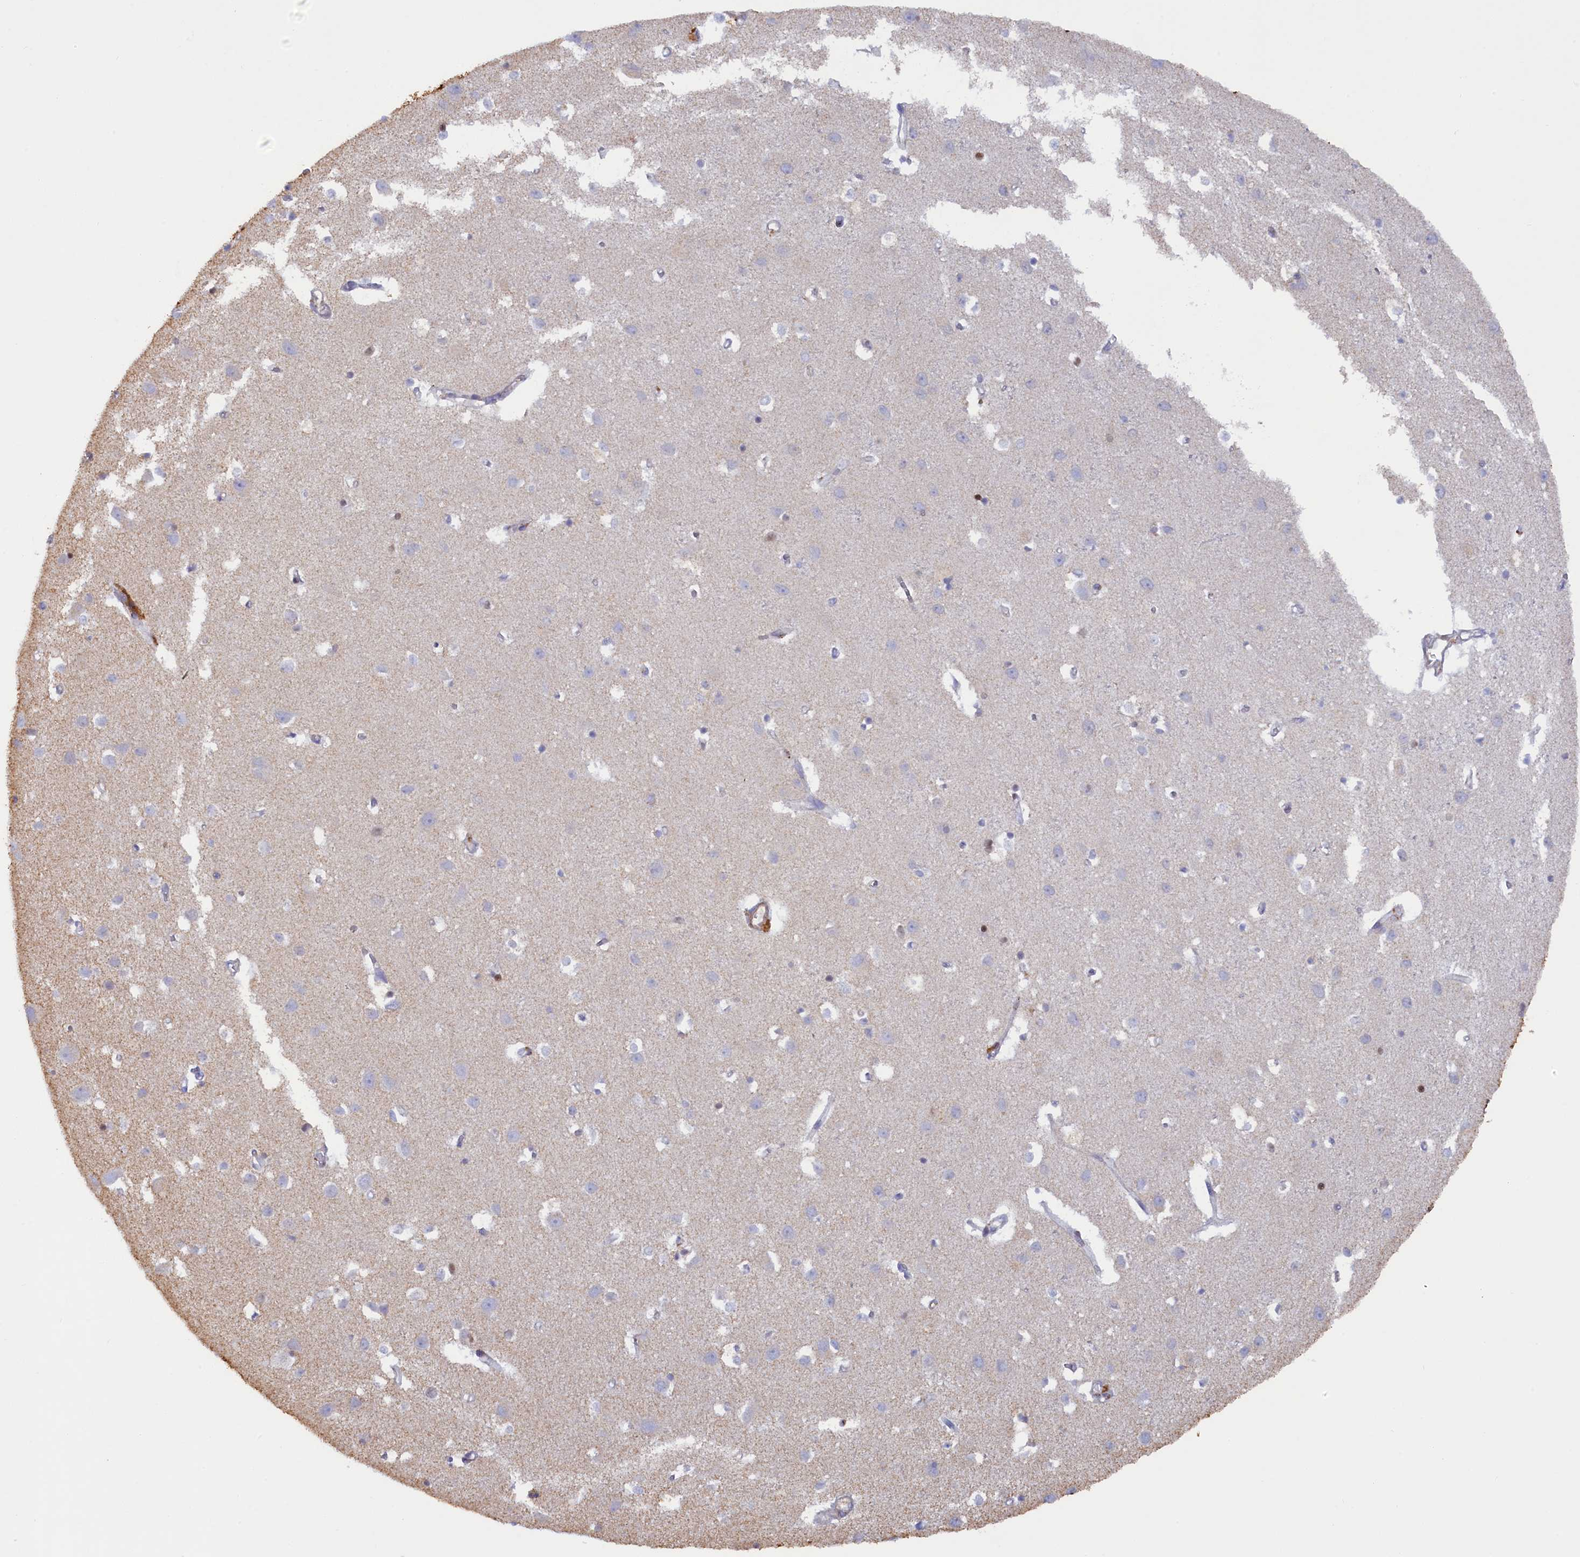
{"staining": {"intensity": "negative", "quantity": "none", "location": "none"}, "tissue": "cerebral cortex", "cell_type": "Endothelial cells", "image_type": "normal", "snomed": [{"axis": "morphology", "description": "Normal tissue, NOS"}, {"axis": "topography", "description": "Cerebral cortex"}], "caption": "This is a photomicrograph of immunohistochemistry (IHC) staining of normal cerebral cortex, which shows no expression in endothelial cells. The staining is performed using DAB brown chromogen with nuclei counter-stained in using hematoxylin.", "gene": "POGLUT3", "patient": {"sex": "female", "age": 64}}